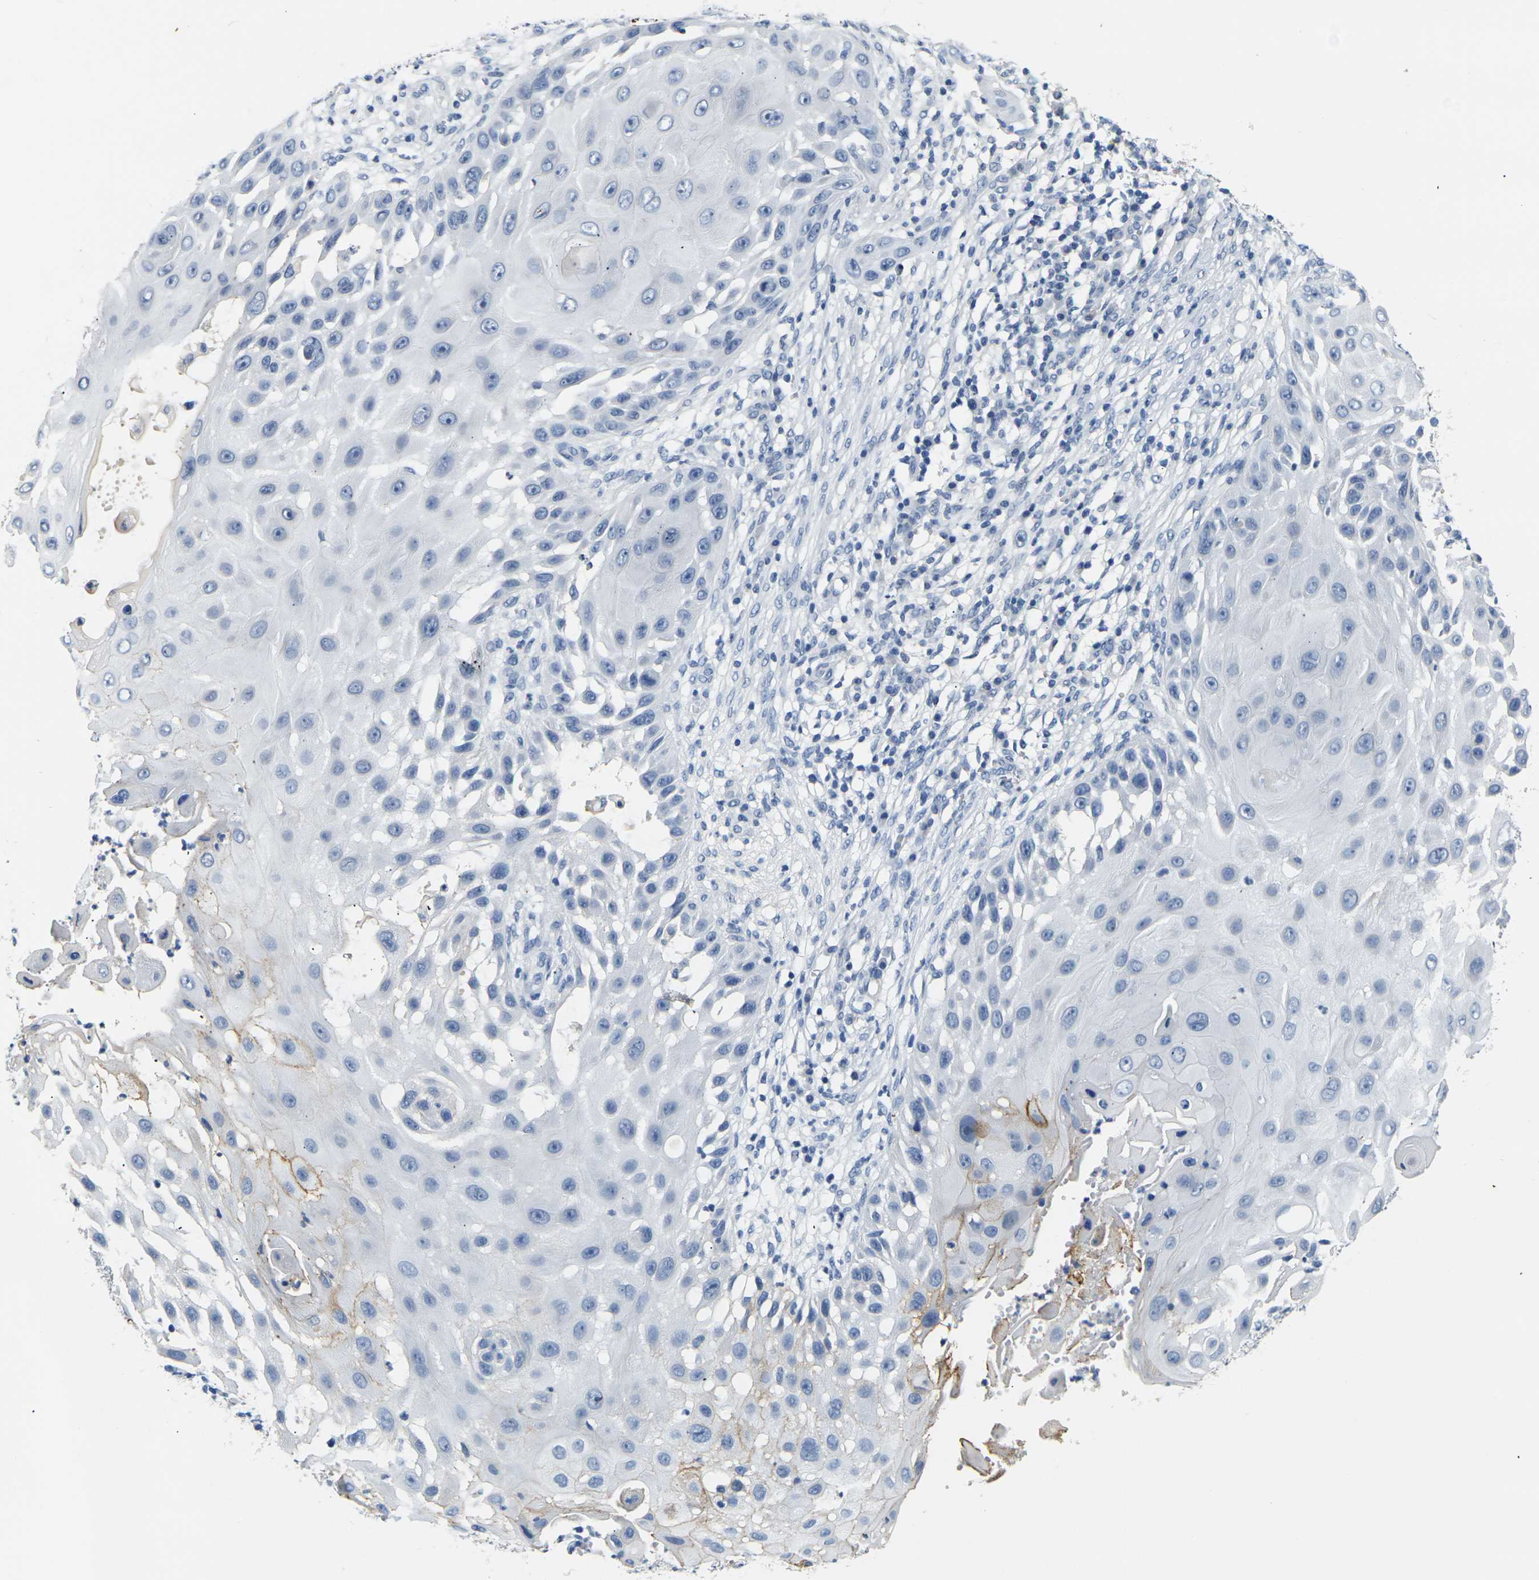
{"staining": {"intensity": "moderate", "quantity": "<25%", "location": "cytoplasmic/membranous"}, "tissue": "skin cancer", "cell_type": "Tumor cells", "image_type": "cancer", "snomed": [{"axis": "morphology", "description": "Squamous cell carcinoma, NOS"}, {"axis": "topography", "description": "Skin"}], "caption": "Immunohistochemical staining of human skin cancer exhibits moderate cytoplasmic/membranous protein staining in approximately <25% of tumor cells. (brown staining indicates protein expression, while blue staining denotes nuclei).", "gene": "CLDN7", "patient": {"sex": "female", "age": 44}}